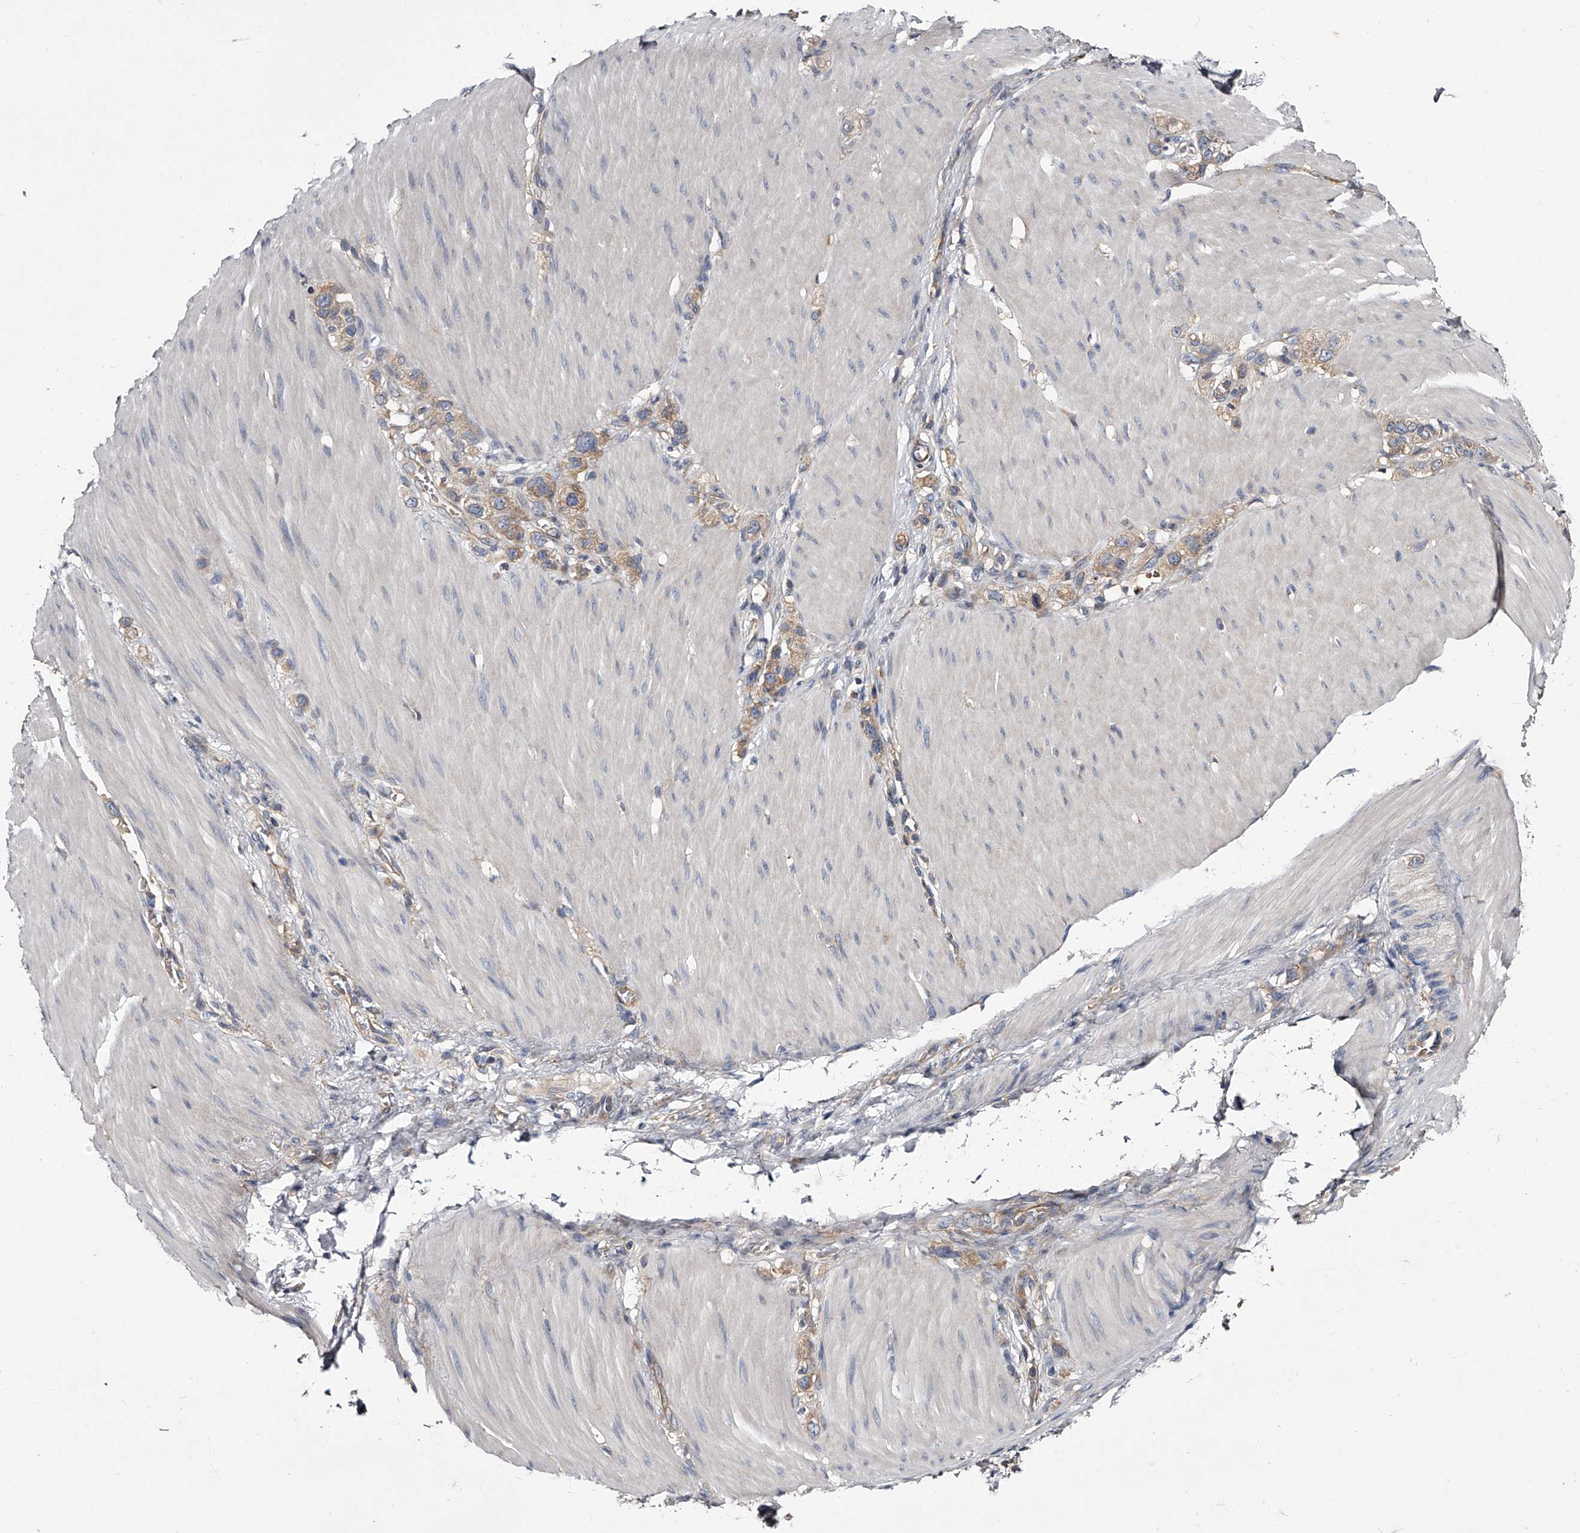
{"staining": {"intensity": "weak", "quantity": ">75%", "location": "cytoplasmic/membranous"}, "tissue": "stomach cancer", "cell_type": "Tumor cells", "image_type": "cancer", "snomed": [{"axis": "morphology", "description": "Adenocarcinoma, NOS"}, {"axis": "topography", "description": "Stomach"}], "caption": "Stomach cancer (adenocarcinoma) stained with a brown dye reveals weak cytoplasmic/membranous positive expression in approximately >75% of tumor cells.", "gene": "GAPVD1", "patient": {"sex": "female", "age": 65}}